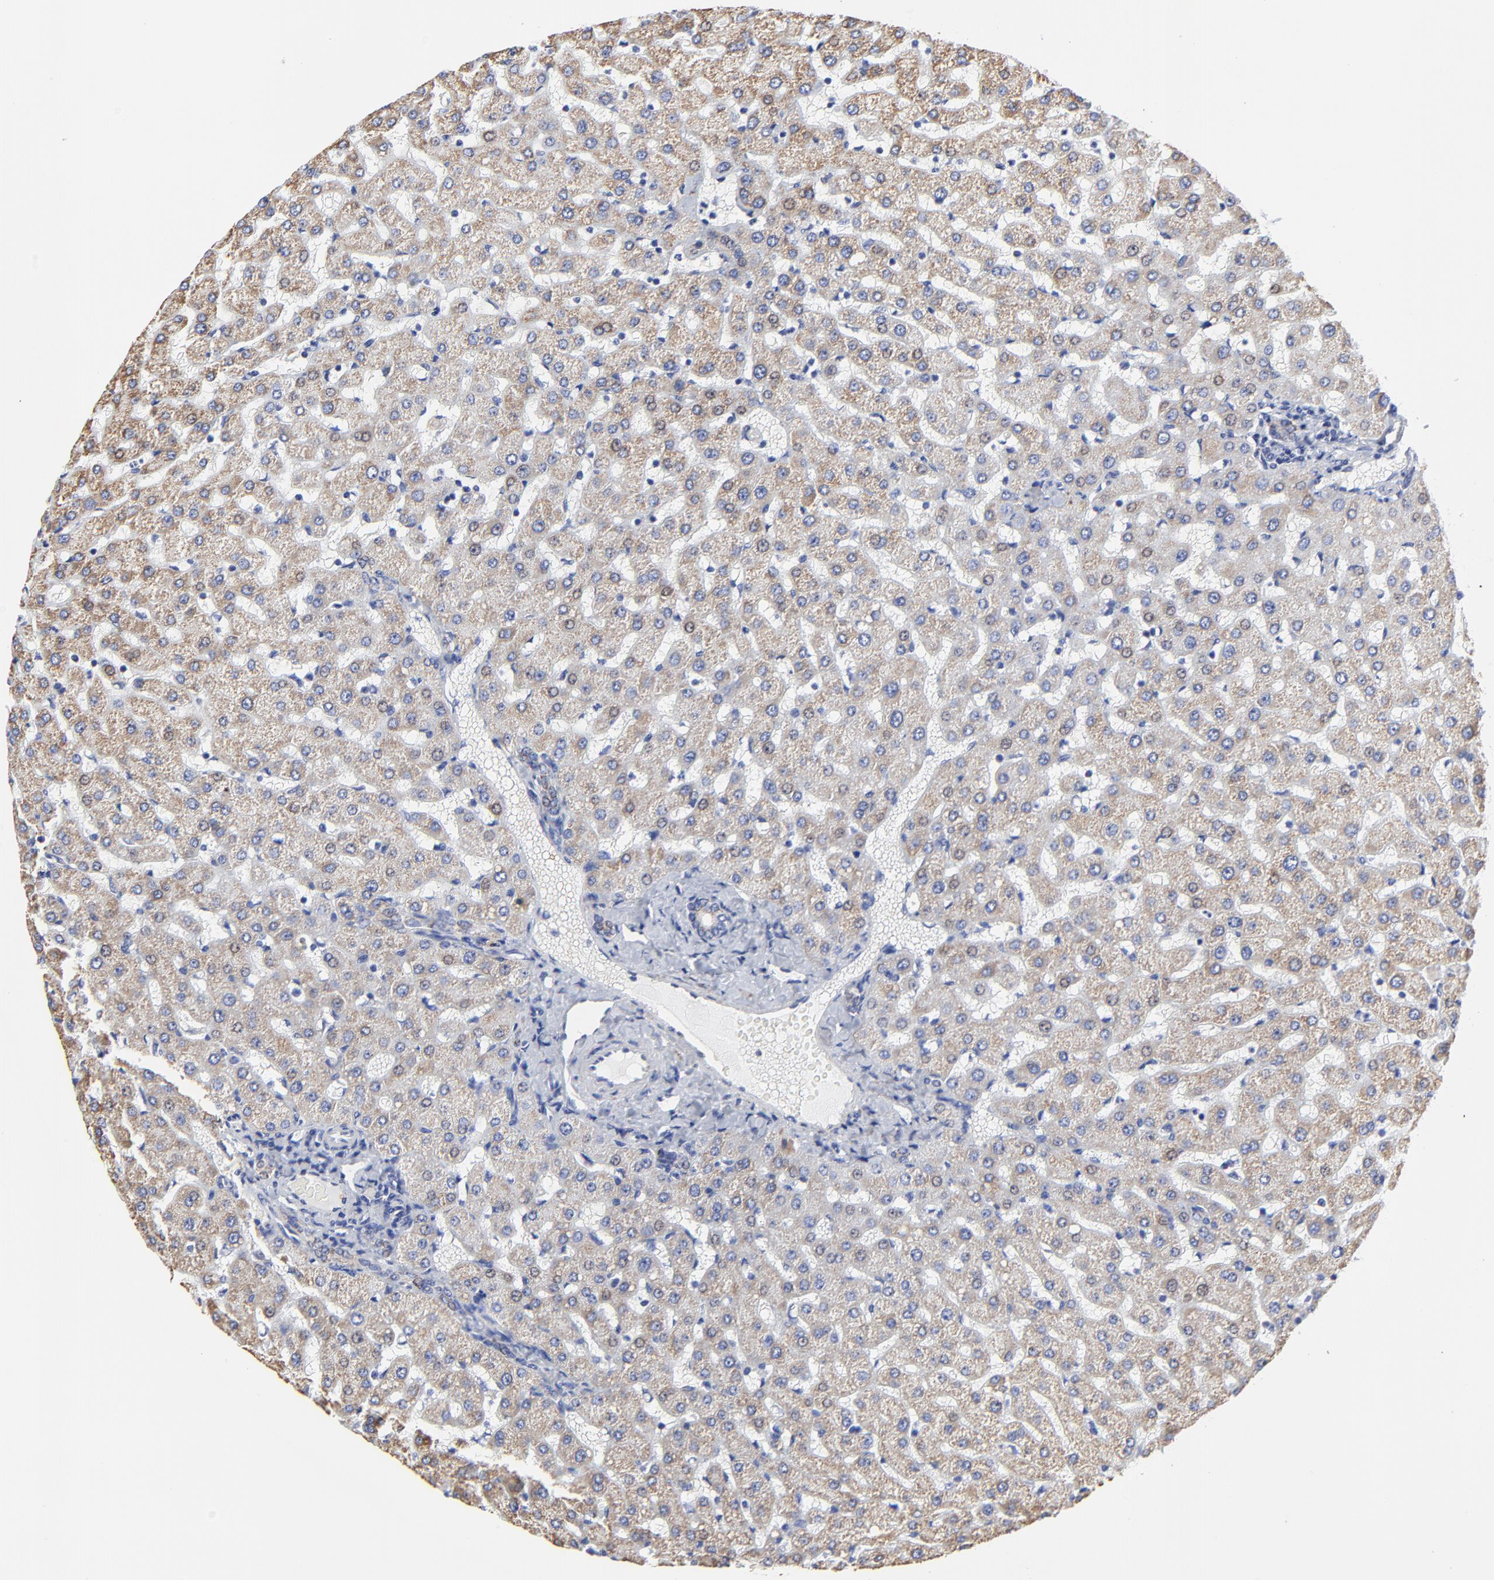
{"staining": {"intensity": "weak", "quantity": ">75%", "location": "cytoplasmic/membranous"}, "tissue": "liver", "cell_type": "Cholangiocytes", "image_type": "normal", "snomed": [{"axis": "morphology", "description": "Normal tissue, NOS"}, {"axis": "topography", "description": "Liver"}], "caption": "Brown immunohistochemical staining in benign human liver demonstrates weak cytoplasmic/membranous expression in approximately >75% of cholangiocytes.", "gene": "PINK1", "patient": {"sex": "female", "age": 27}}